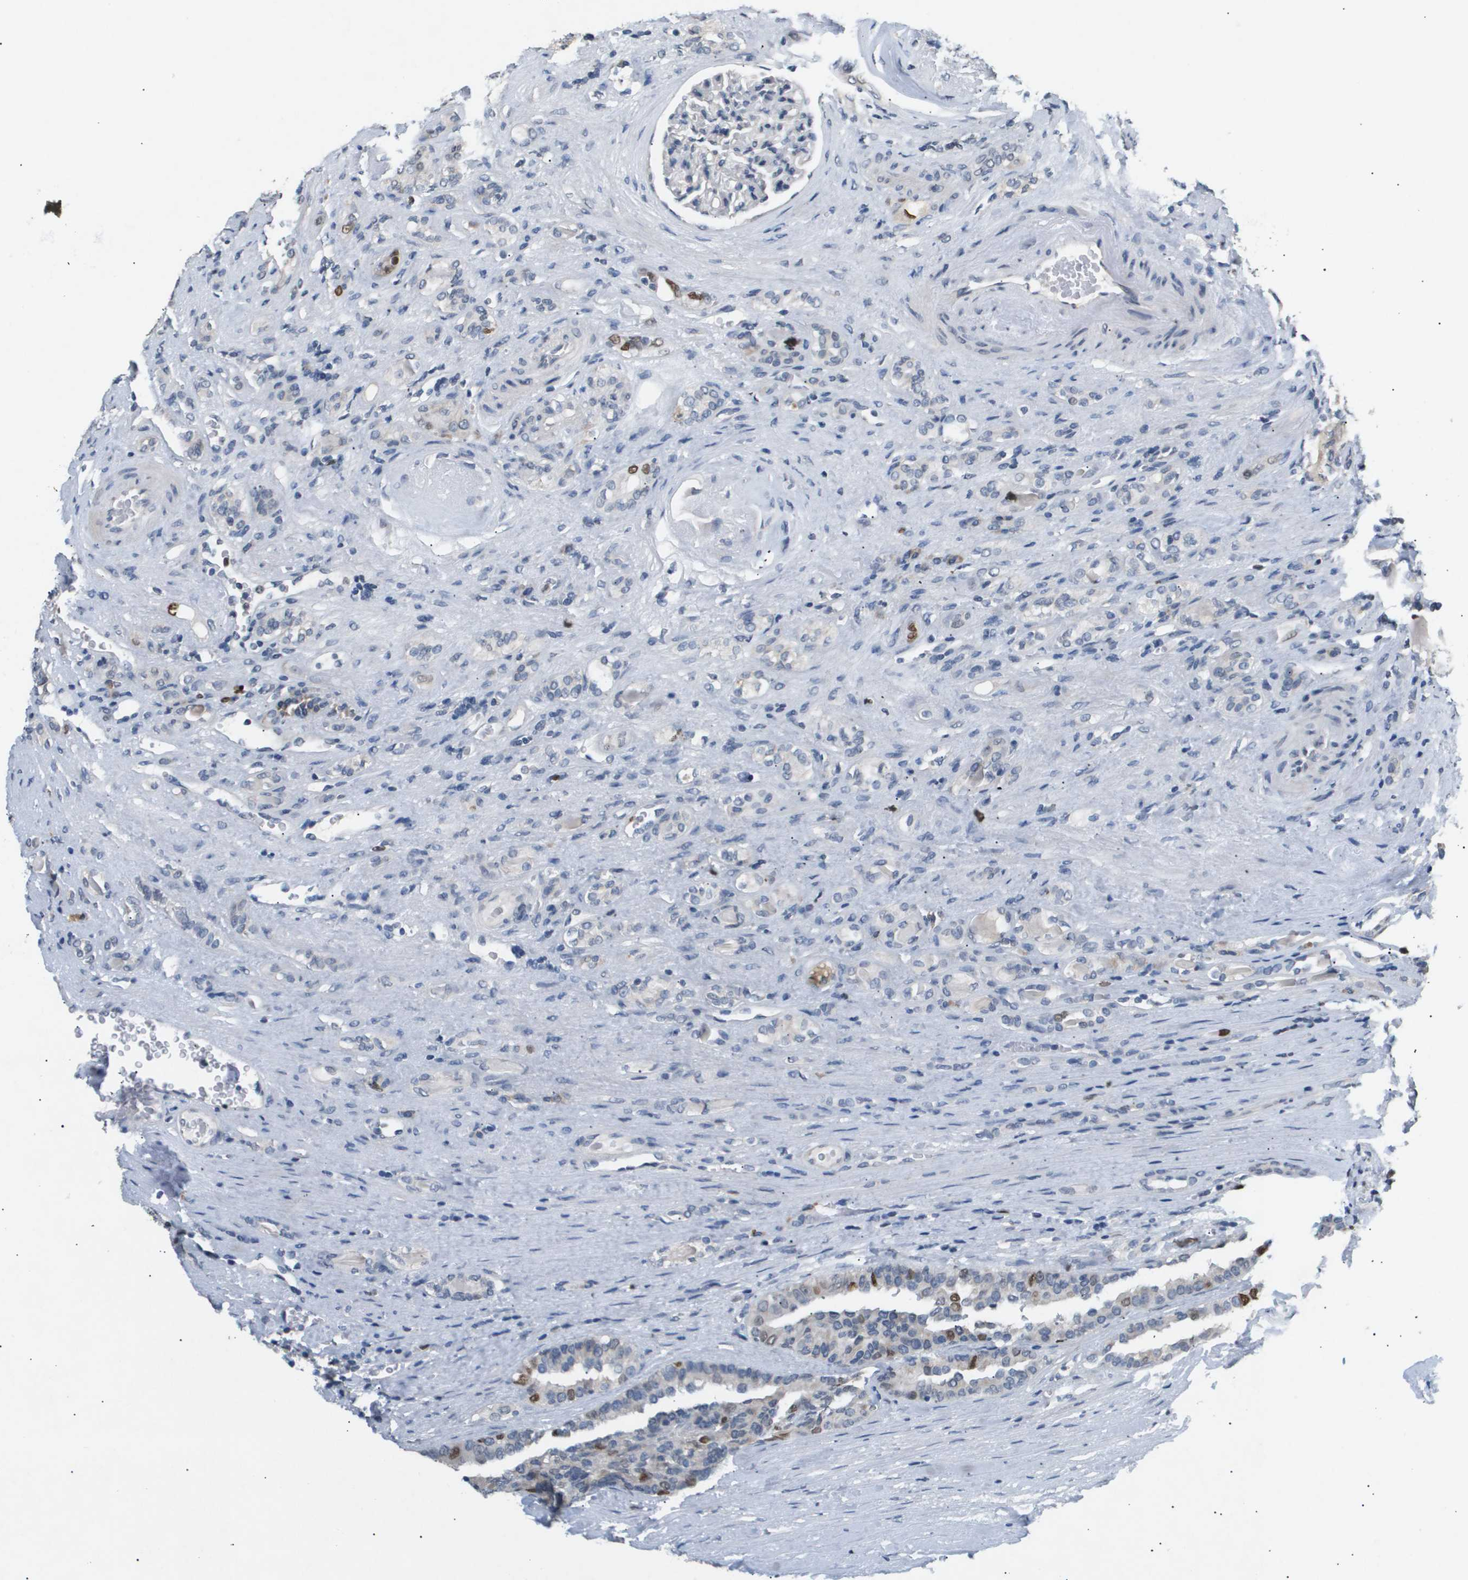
{"staining": {"intensity": "moderate", "quantity": "<25%", "location": "nuclear"}, "tissue": "renal cancer", "cell_type": "Tumor cells", "image_type": "cancer", "snomed": [{"axis": "morphology", "description": "Adenocarcinoma, NOS"}, {"axis": "topography", "description": "Kidney"}], "caption": "Immunohistochemistry (IHC) of human renal cancer (adenocarcinoma) shows low levels of moderate nuclear expression in about <25% of tumor cells. (DAB (3,3'-diaminobenzidine) = brown stain, brightfield microscopy at high magnification).", "gene": "ANAPC2", "patient": {"sex": "male", "age": 46}}